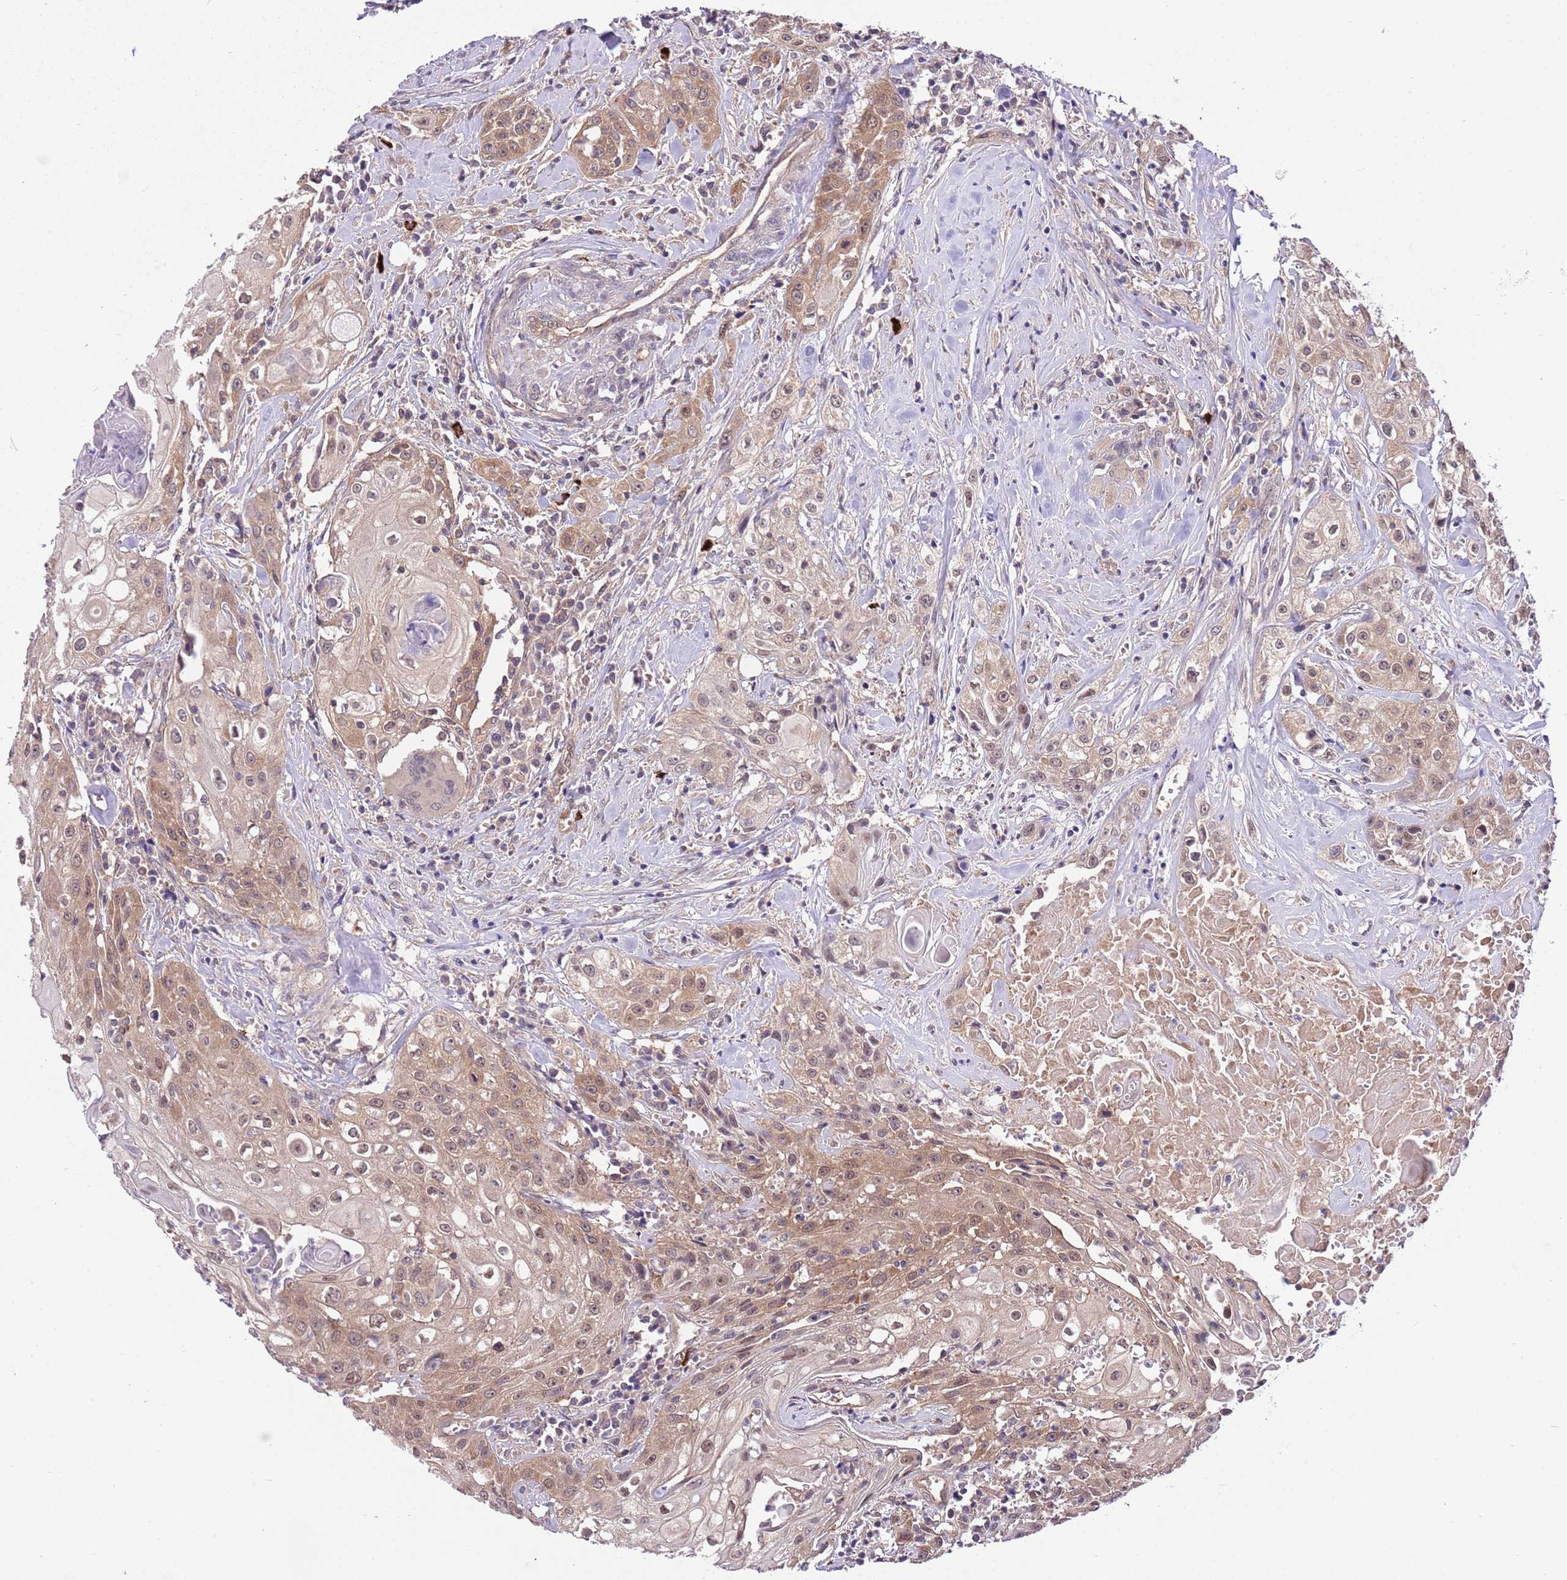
{"staining": {"intensity": "moderate", "quantity": ">75%", "location": "cytoplasmic/membranous"}, "tissue": "head and neck cancer", "cell_type": "Tumor cells", "image_type": "cancer", "snomed": [{"axis": "morphology", "description": "Squamous cell carcinoma, NOS"}, {"axis": "topography", "description": "Oral tissue"}, {"axis": "topography", "description": "Head-Neck"}], "caption": "Head and neck squamous cell carcinoma tissue exhibits moderate cytoplasmic/membranous expression in about >75% of tumor cells, visualized by immunohistochemistry. (brown staining indicates protein expression, while blue staining denotes nuclei).", "gene": "DONSON", "patient": {"sex": "female", "age": 82}}